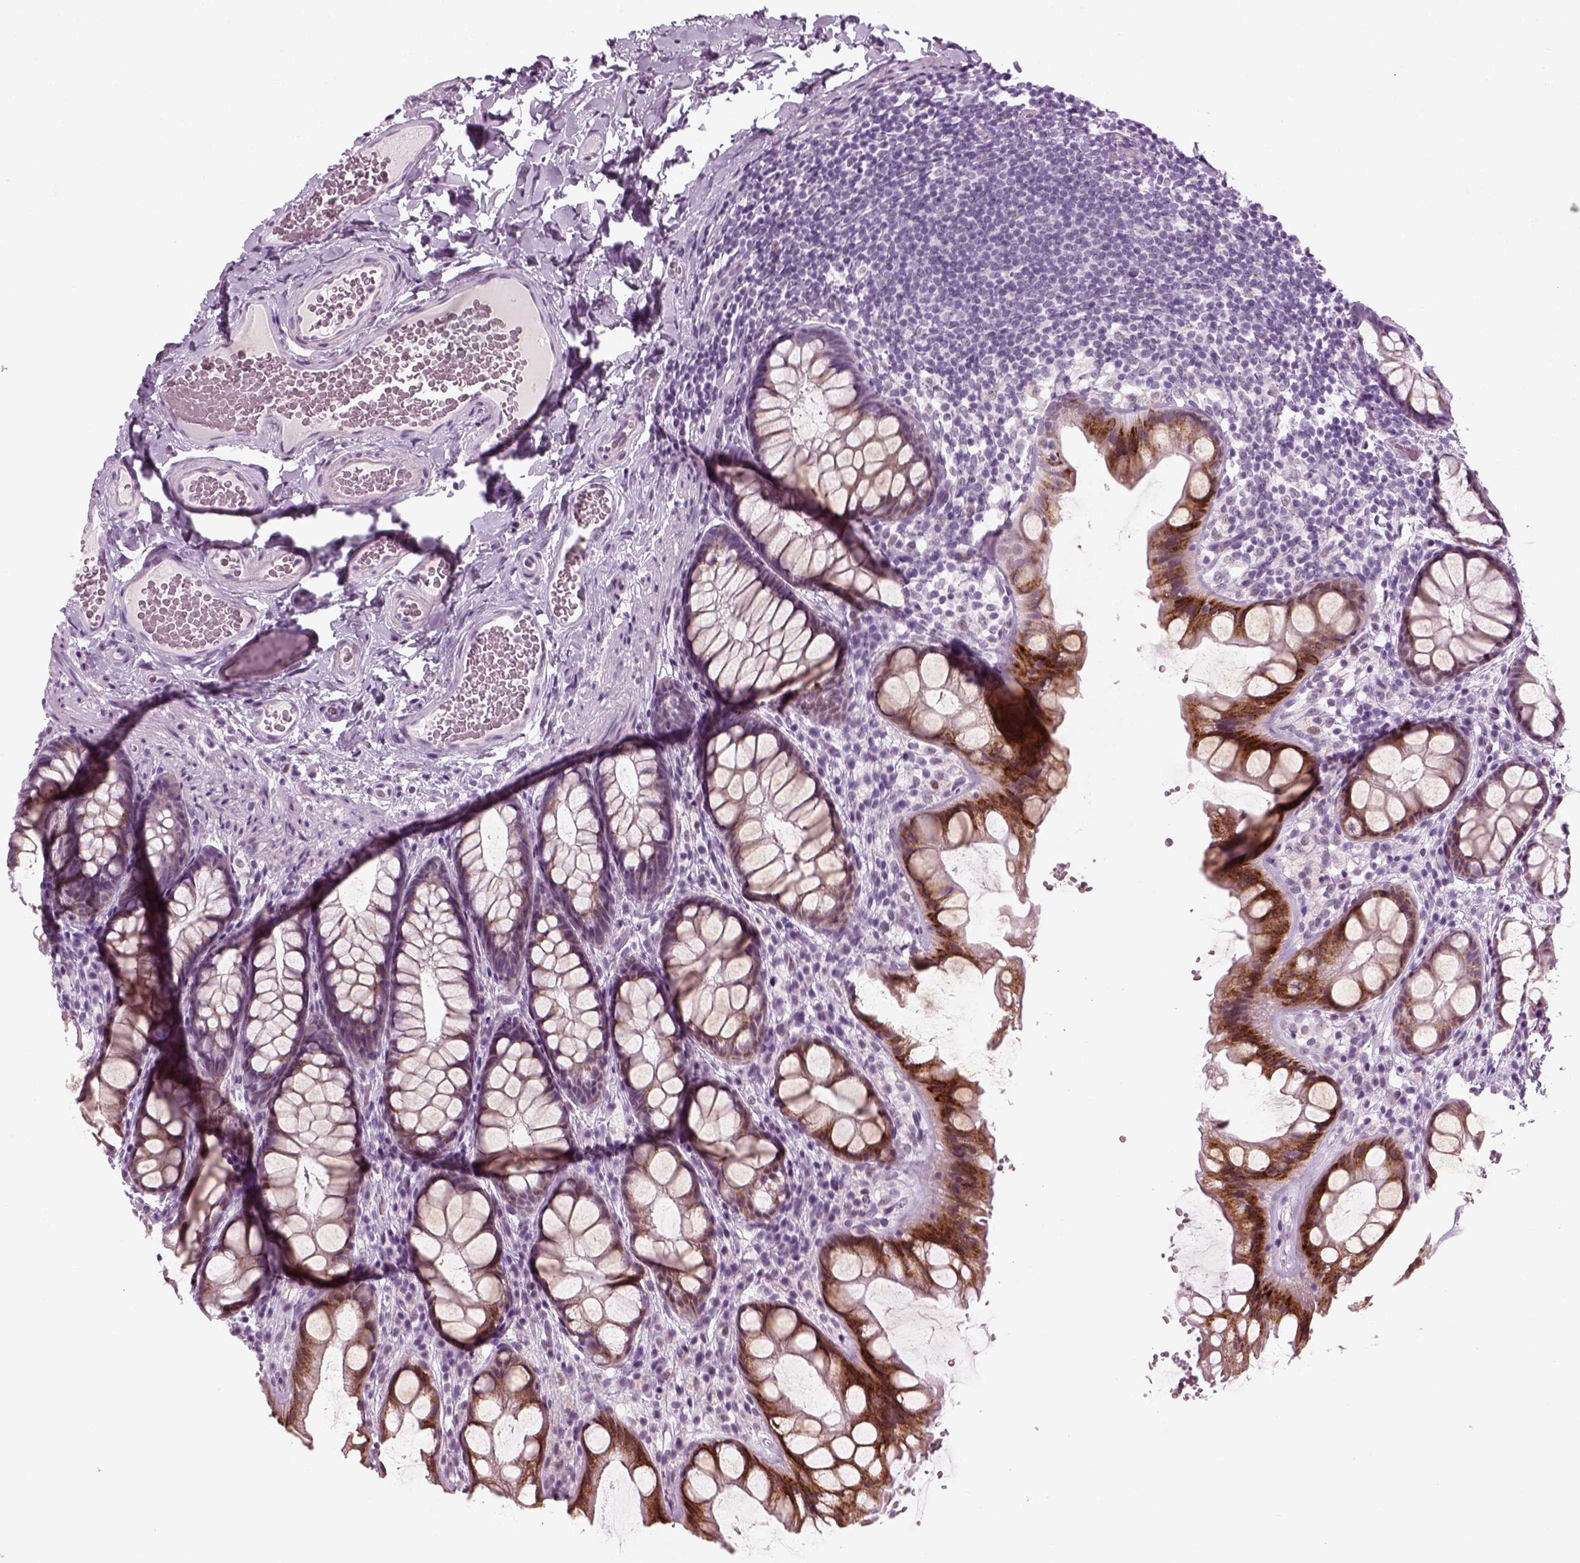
{"staining": {"intensity": "negative", "quantity": "none", "location": "none"}, "tissue": "colon", "cell_type": "Endothelial cells", "image_type": "normal", "snomed": [{"axis": "morphology", "description": "Normal tissue, NOS"}, {"axis": "topography", "description": "Colon"}], "caption": "High power microscopy histopathology image of an IHC photomicrograph of normal colon, revealing no significant staining in endothelial cells.", "gene": "KRT75", "patient": {"sex": "male", "age": 47}}